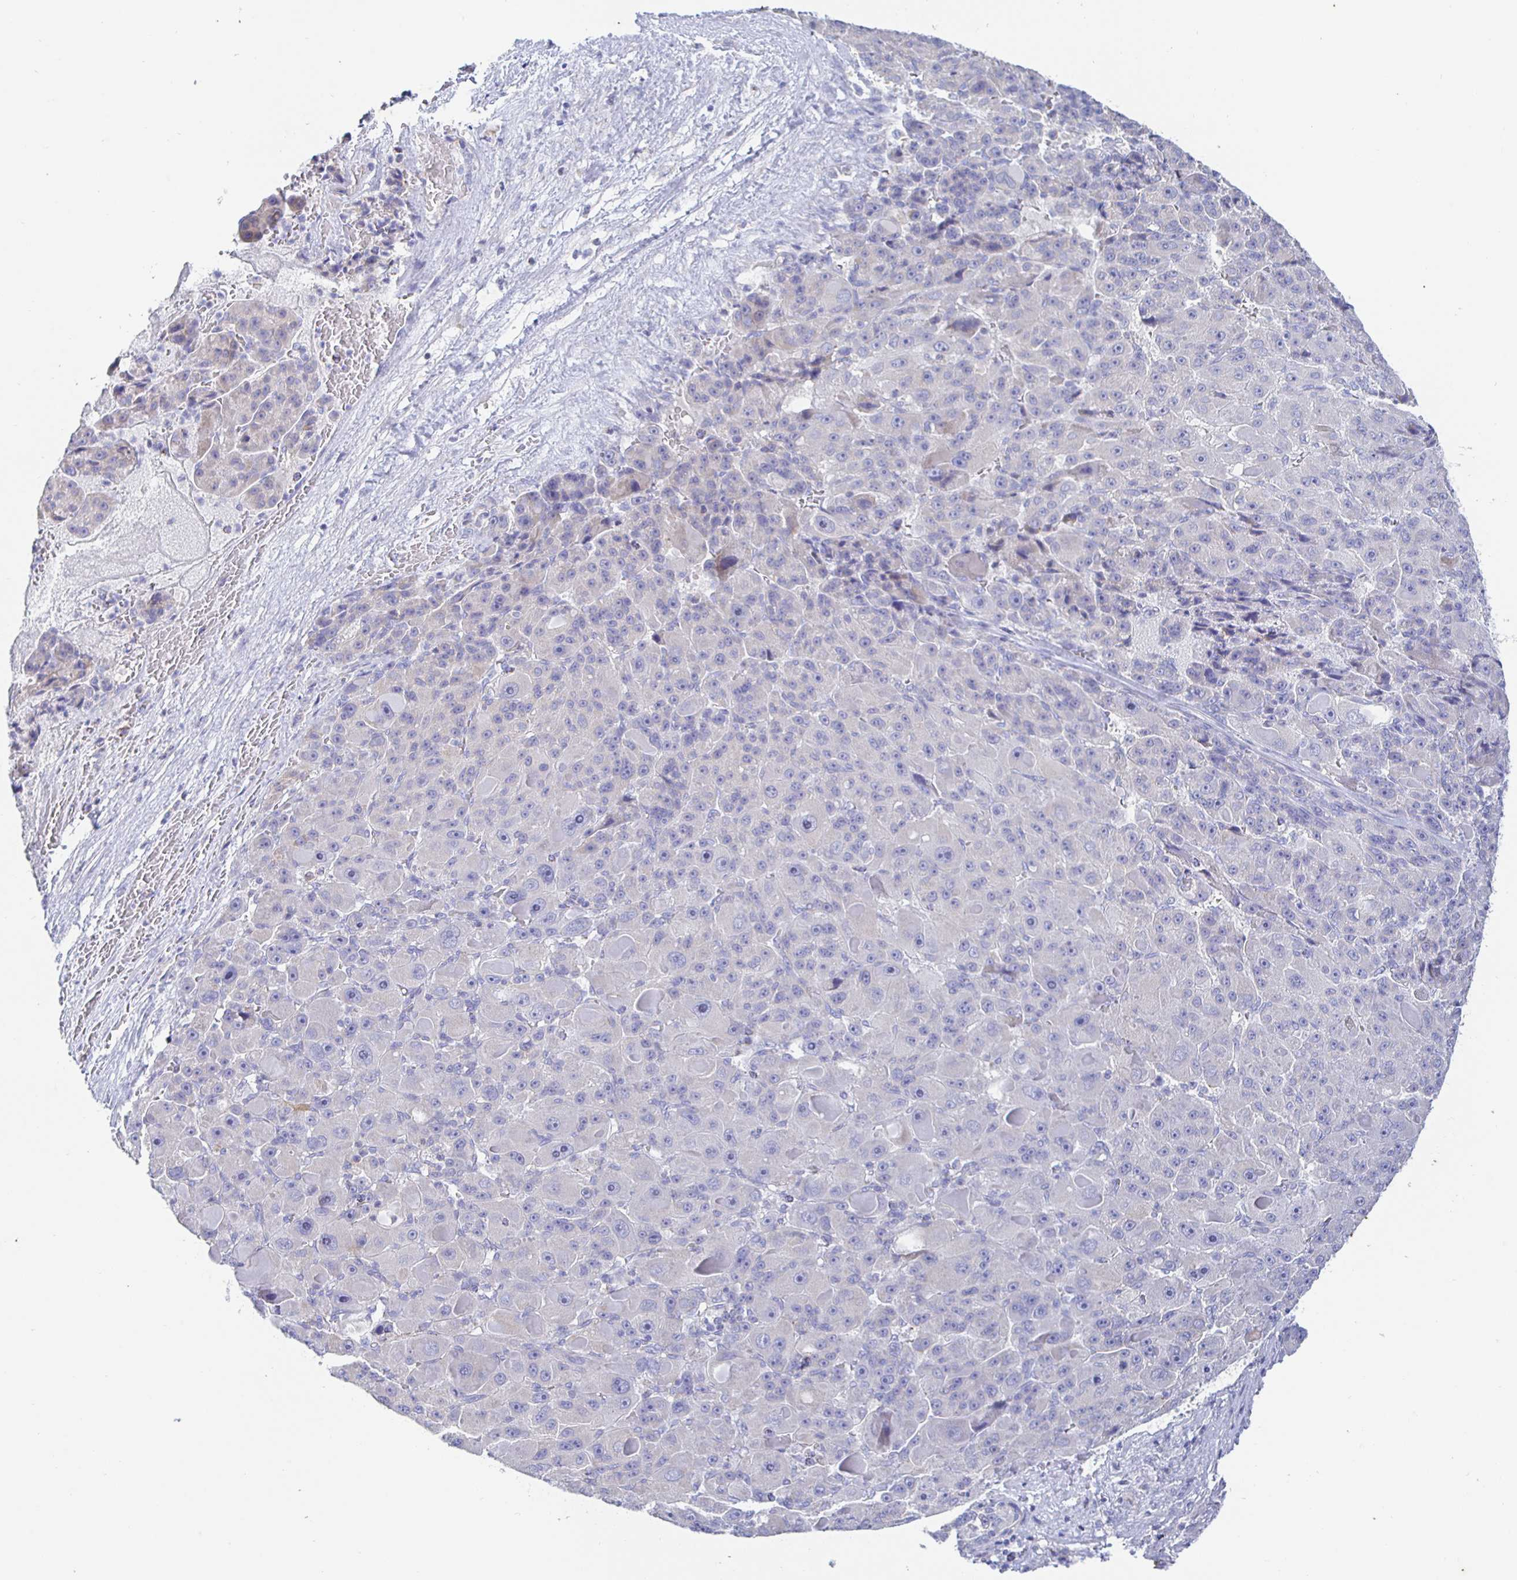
{"staining": {"intensity": "negative", "quantity": "none", "location": "none"}, "tissue": "liver cancer", "cell_type": "Tumor cells", "image_type": "cancer", "snomed": [{"axis": "morphology", "description": "Carcinoma, Hepatocellular, NOS"}, {"axis": "topography", "description": "Liver"}], "caption": "DAB immunohistochemical staining of human hepatocellular carcinoma (liver) exhibits no significant expression in tumor cells.", "gene": "SYNGR4", "patient": {"sex": "male", "age": 76}}